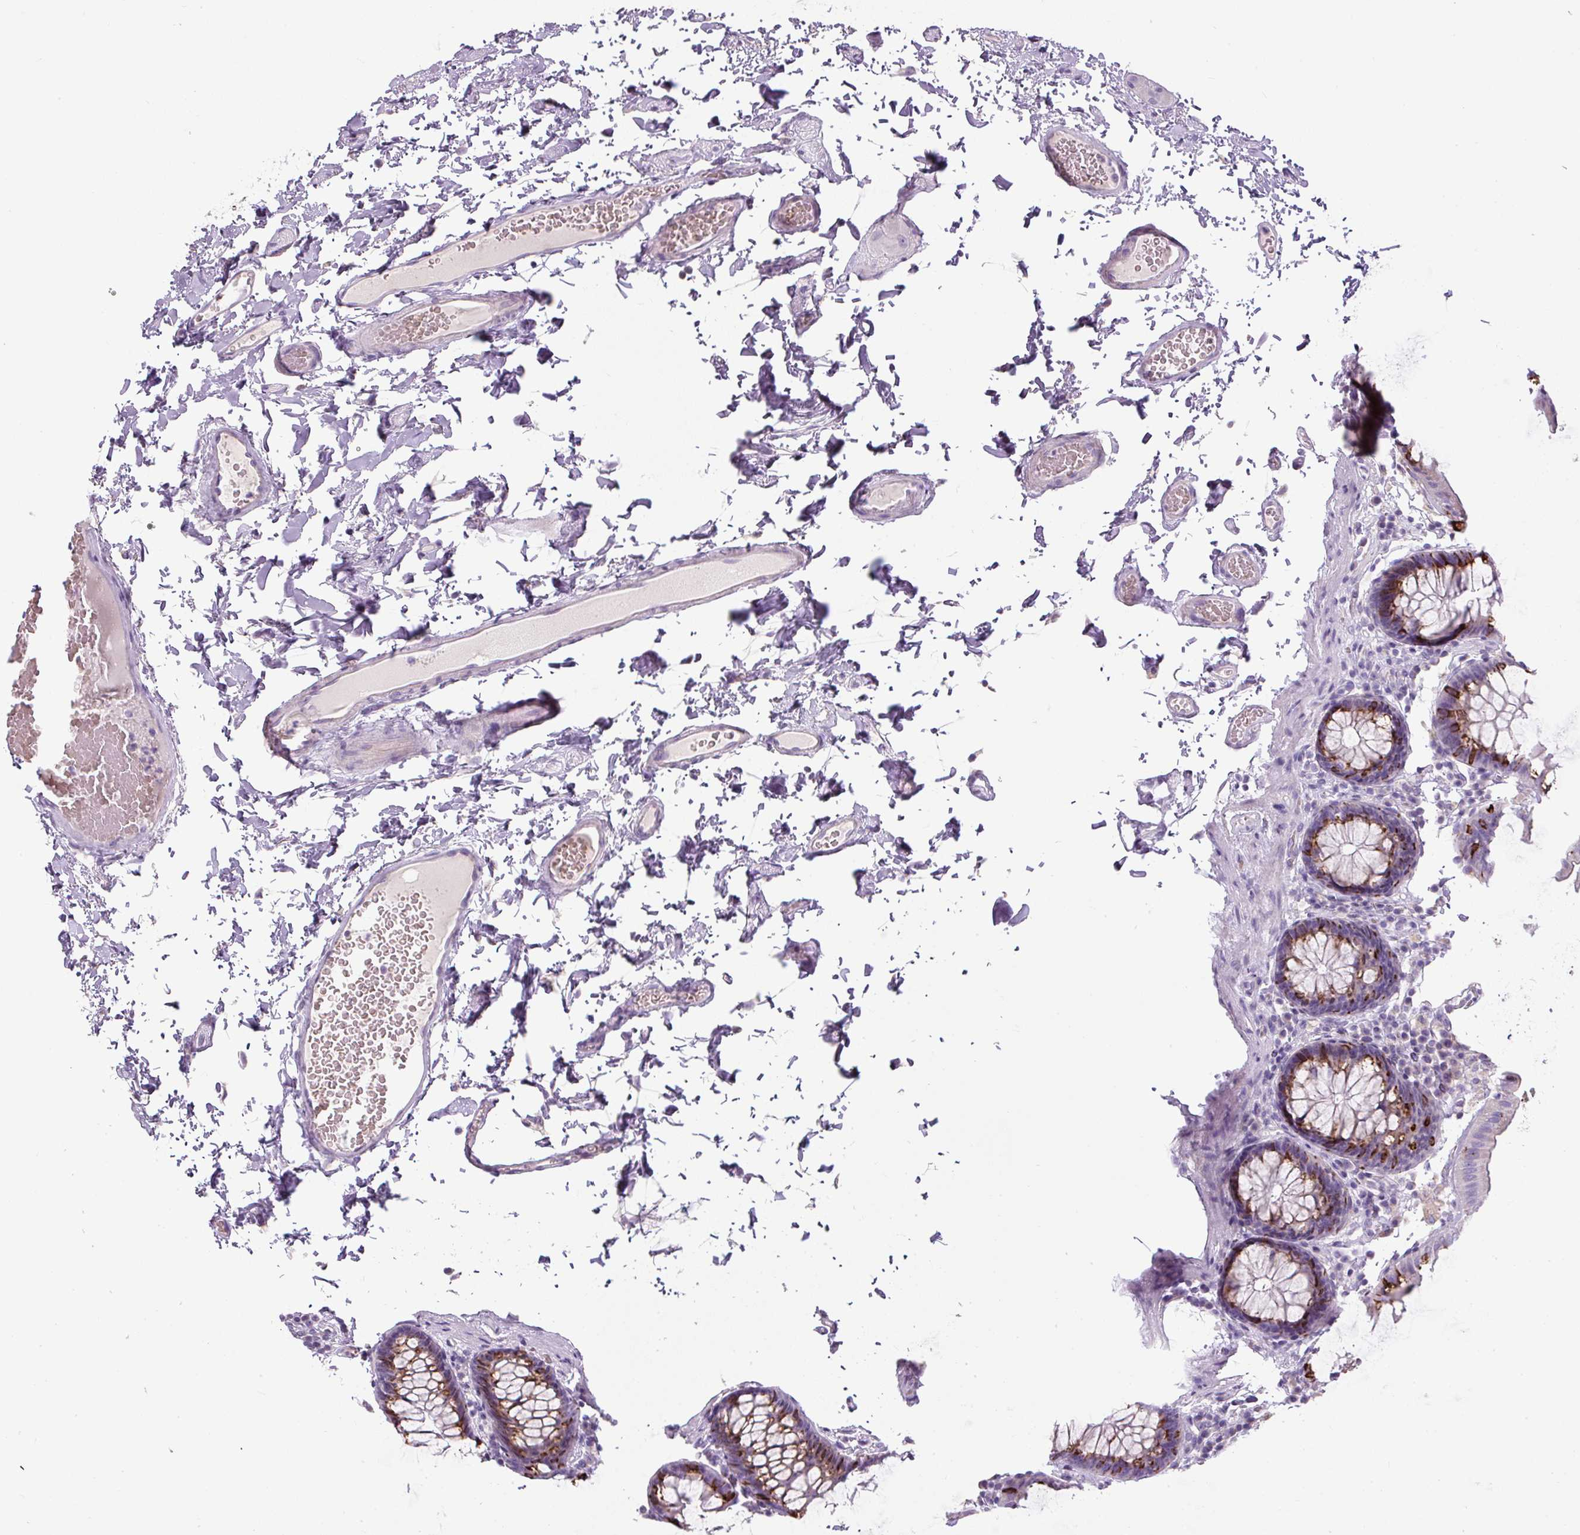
{"staining": {"intensity": "negative", "quantity": "none", "location": "none"}, "tissue": "colon", "cell_type": "Endothelial cells", "image_type": "normal", "snomed": [{"axis": "morphology", "description": "Normal tissue, NOS"}, {"axis": "topography", "description": "Colon"}, {"axis": "topography", "description": "Peripheral nerve tissue"}], "caption": "The image reveals no staining of endothelial cells in normal colon. (Stains: DAB immunohistochemistry with hematoxylin counter stain, Microscopy: brightfield microscopy at high magnification).", "gene": "FGFBP3", "patient": {"sex": "male", "age": 84}}